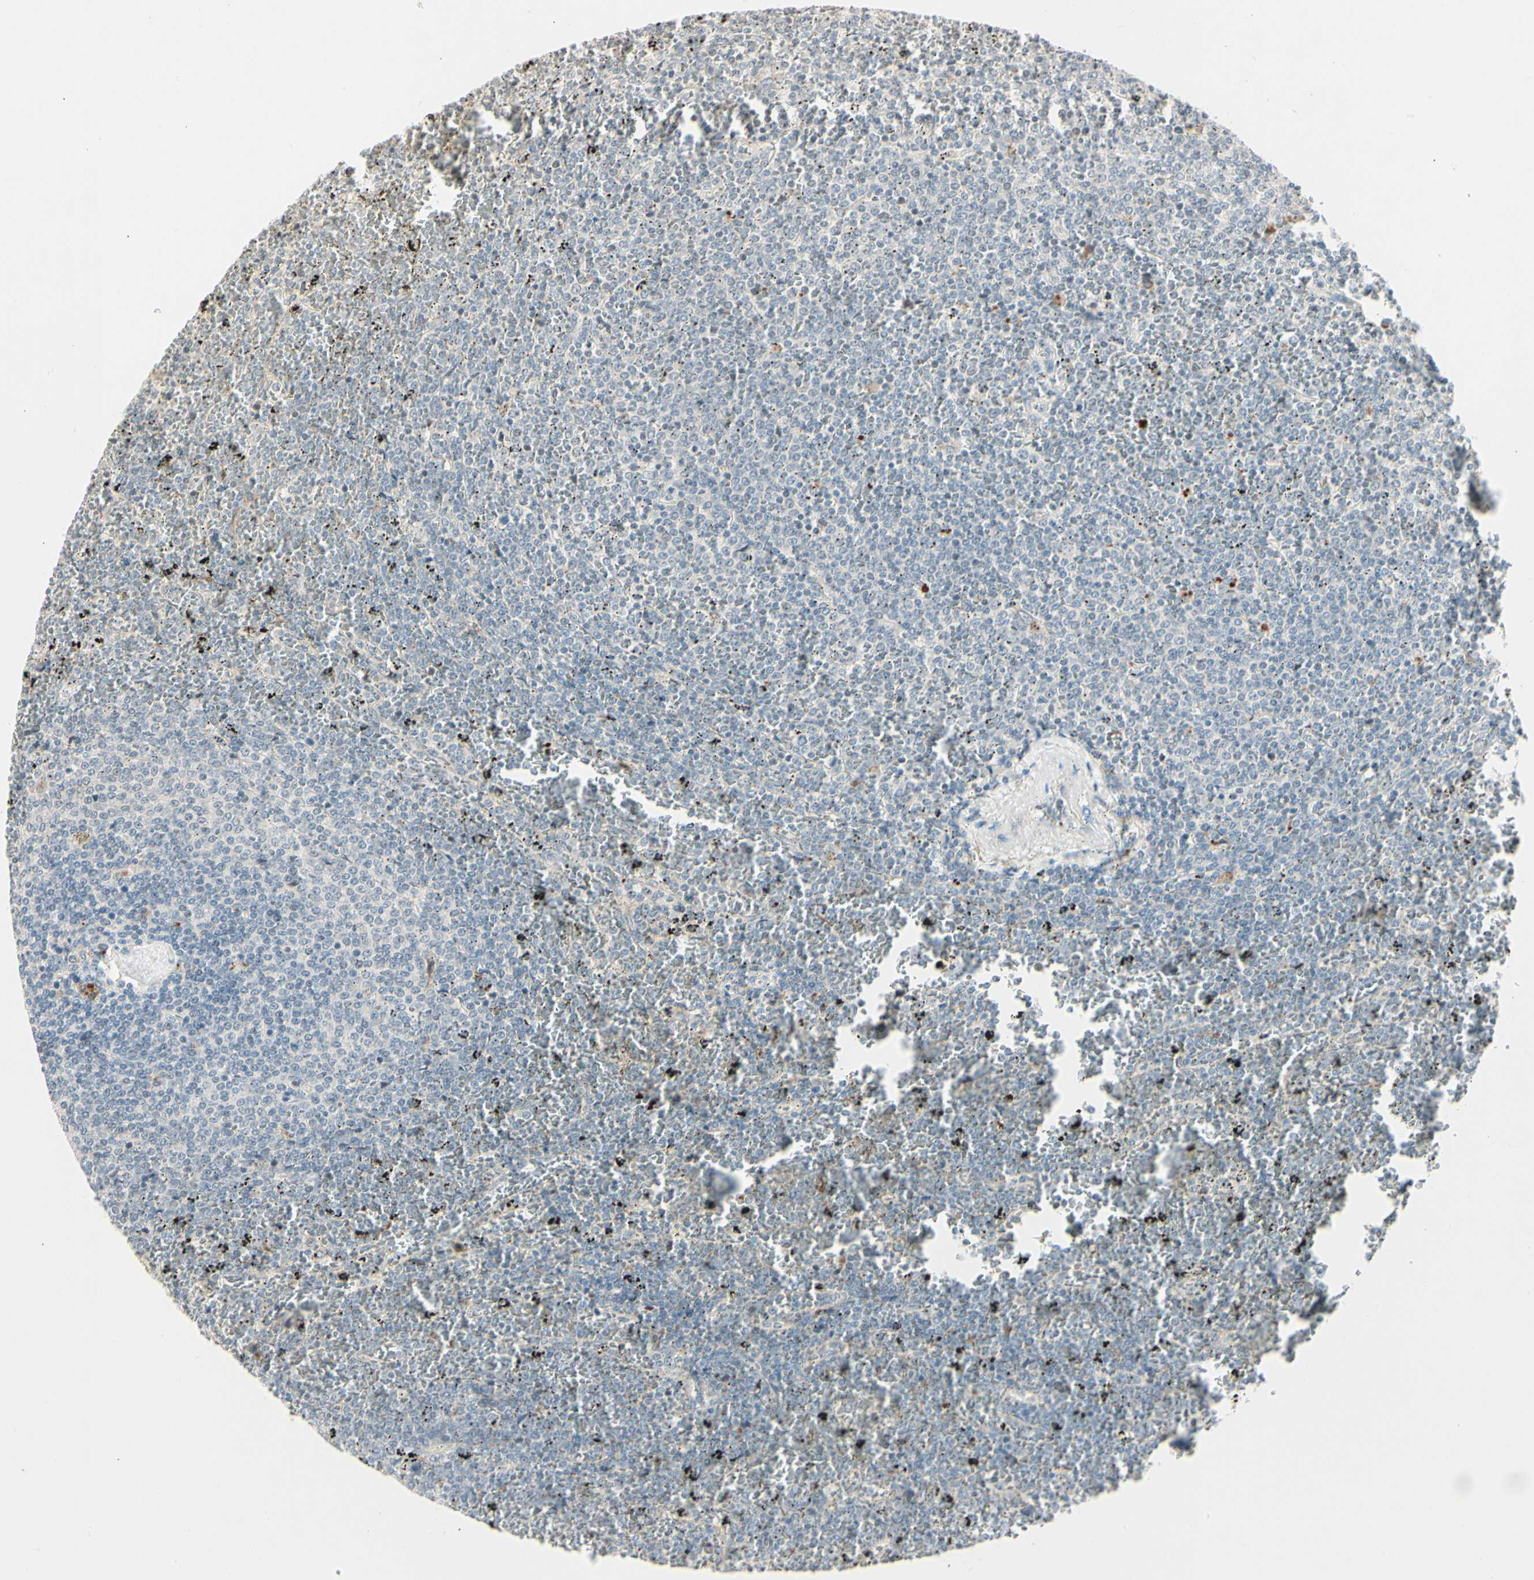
{"staining": {"intensity": "negative", "quantity": "none", "location": "none"}, "tissue": "lymphoma", "cell_type": "Tumor cells", "image_type": "cancer", "snomed": [{"axis": "morphology", "description": "Malignant lymphoma, non-Hodgkin's type, Low grade"}, {"axis": "topography", "description": "Spleen"}], "caption": "There is no significant expression in tumor cells of low-grade malignant lymphoma, non-Hodgkin's type. (DAB immunohistochemistry visualized using brightfield microscopy, high magnification).", "gene": "SKIL", "patient": {"sex": "female", "age": 77}}